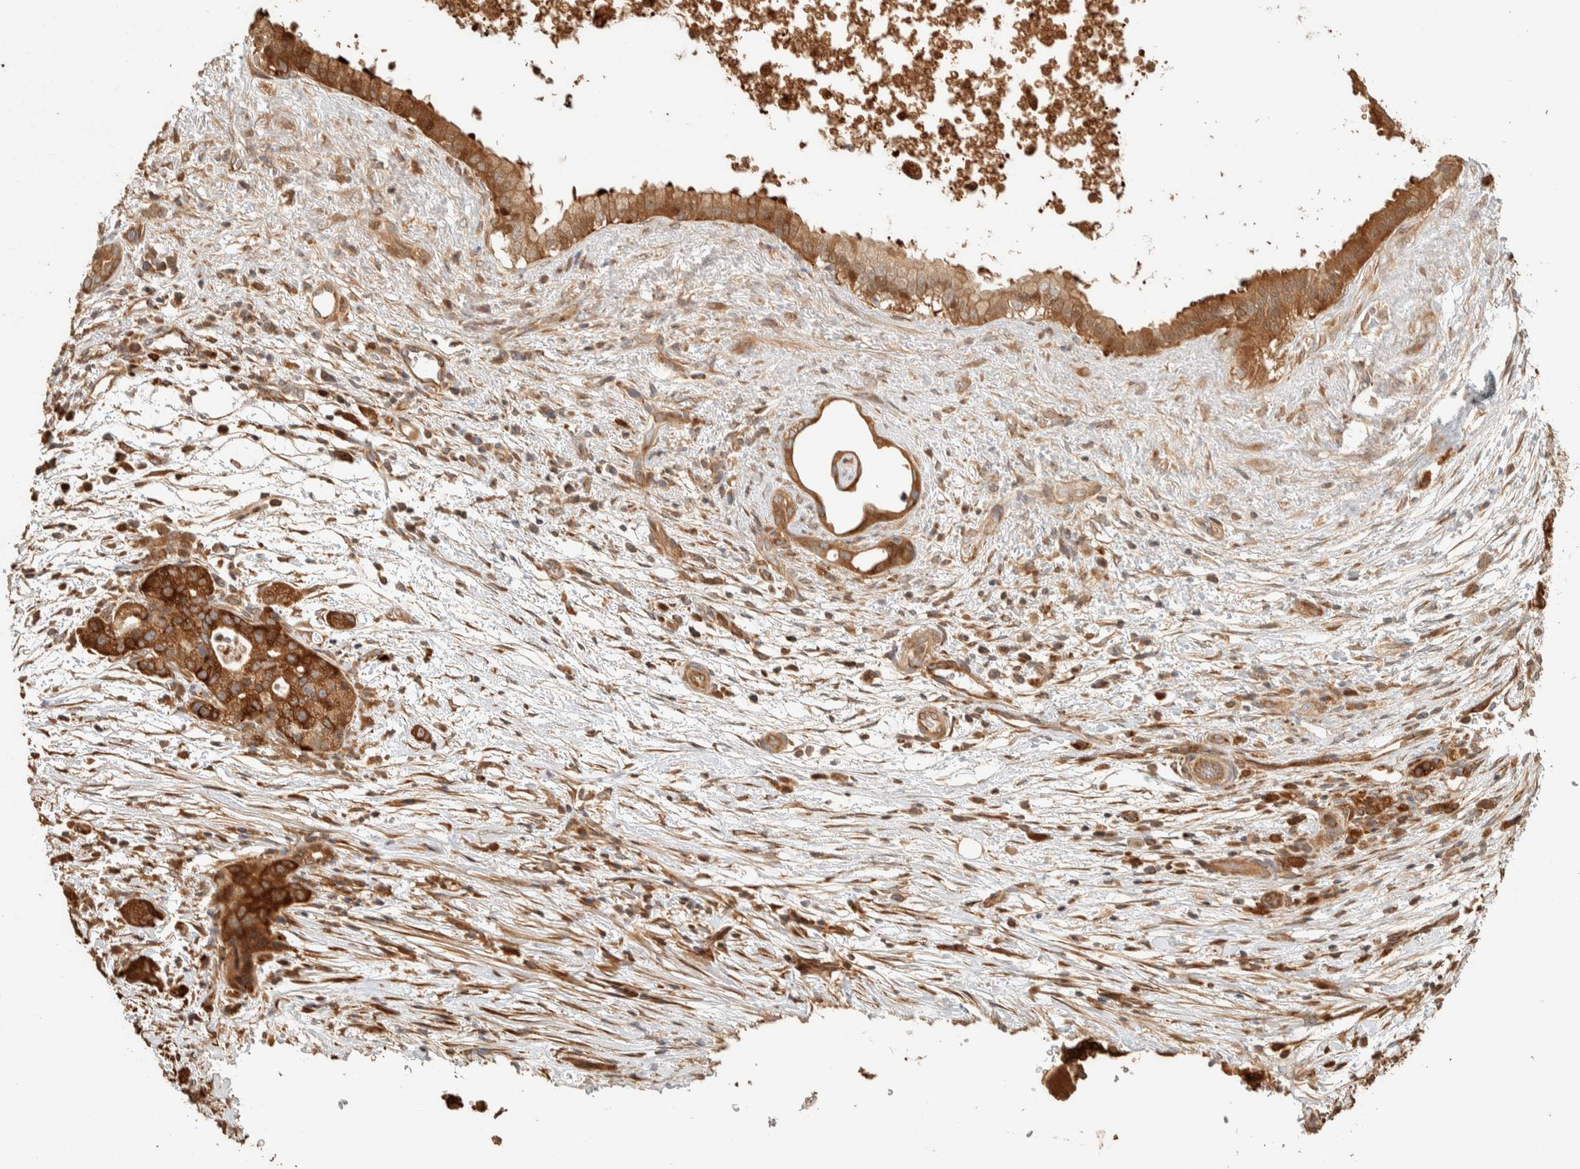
{"staining": {"intensity": "strong", "quantity": ">75%", "location": "cytoplasmic/membranous"}, "tissue": "pancreatic cancer", "cell_type": "Tumor cells", "image_type": "cancer", "snomed": [{"axis": "morphology", "description": "Adenocarcinoma, NOS"}, {"axis": "topography", "description": "Pancreas"}], "caption": "Pancreatic adenocarcinoma stained with immunohistochemistry displays strong cytoplasmic/membranous staining in approximately >75% of tumor cells. The staining was performed using DAB (3,3'-diaminobenzidine), with brown indicating positive protein expression. Nuclei are stained blue with hematoxylin.", "gene": "EXOC7", "patient": {"sex": "female", "age": 78}}